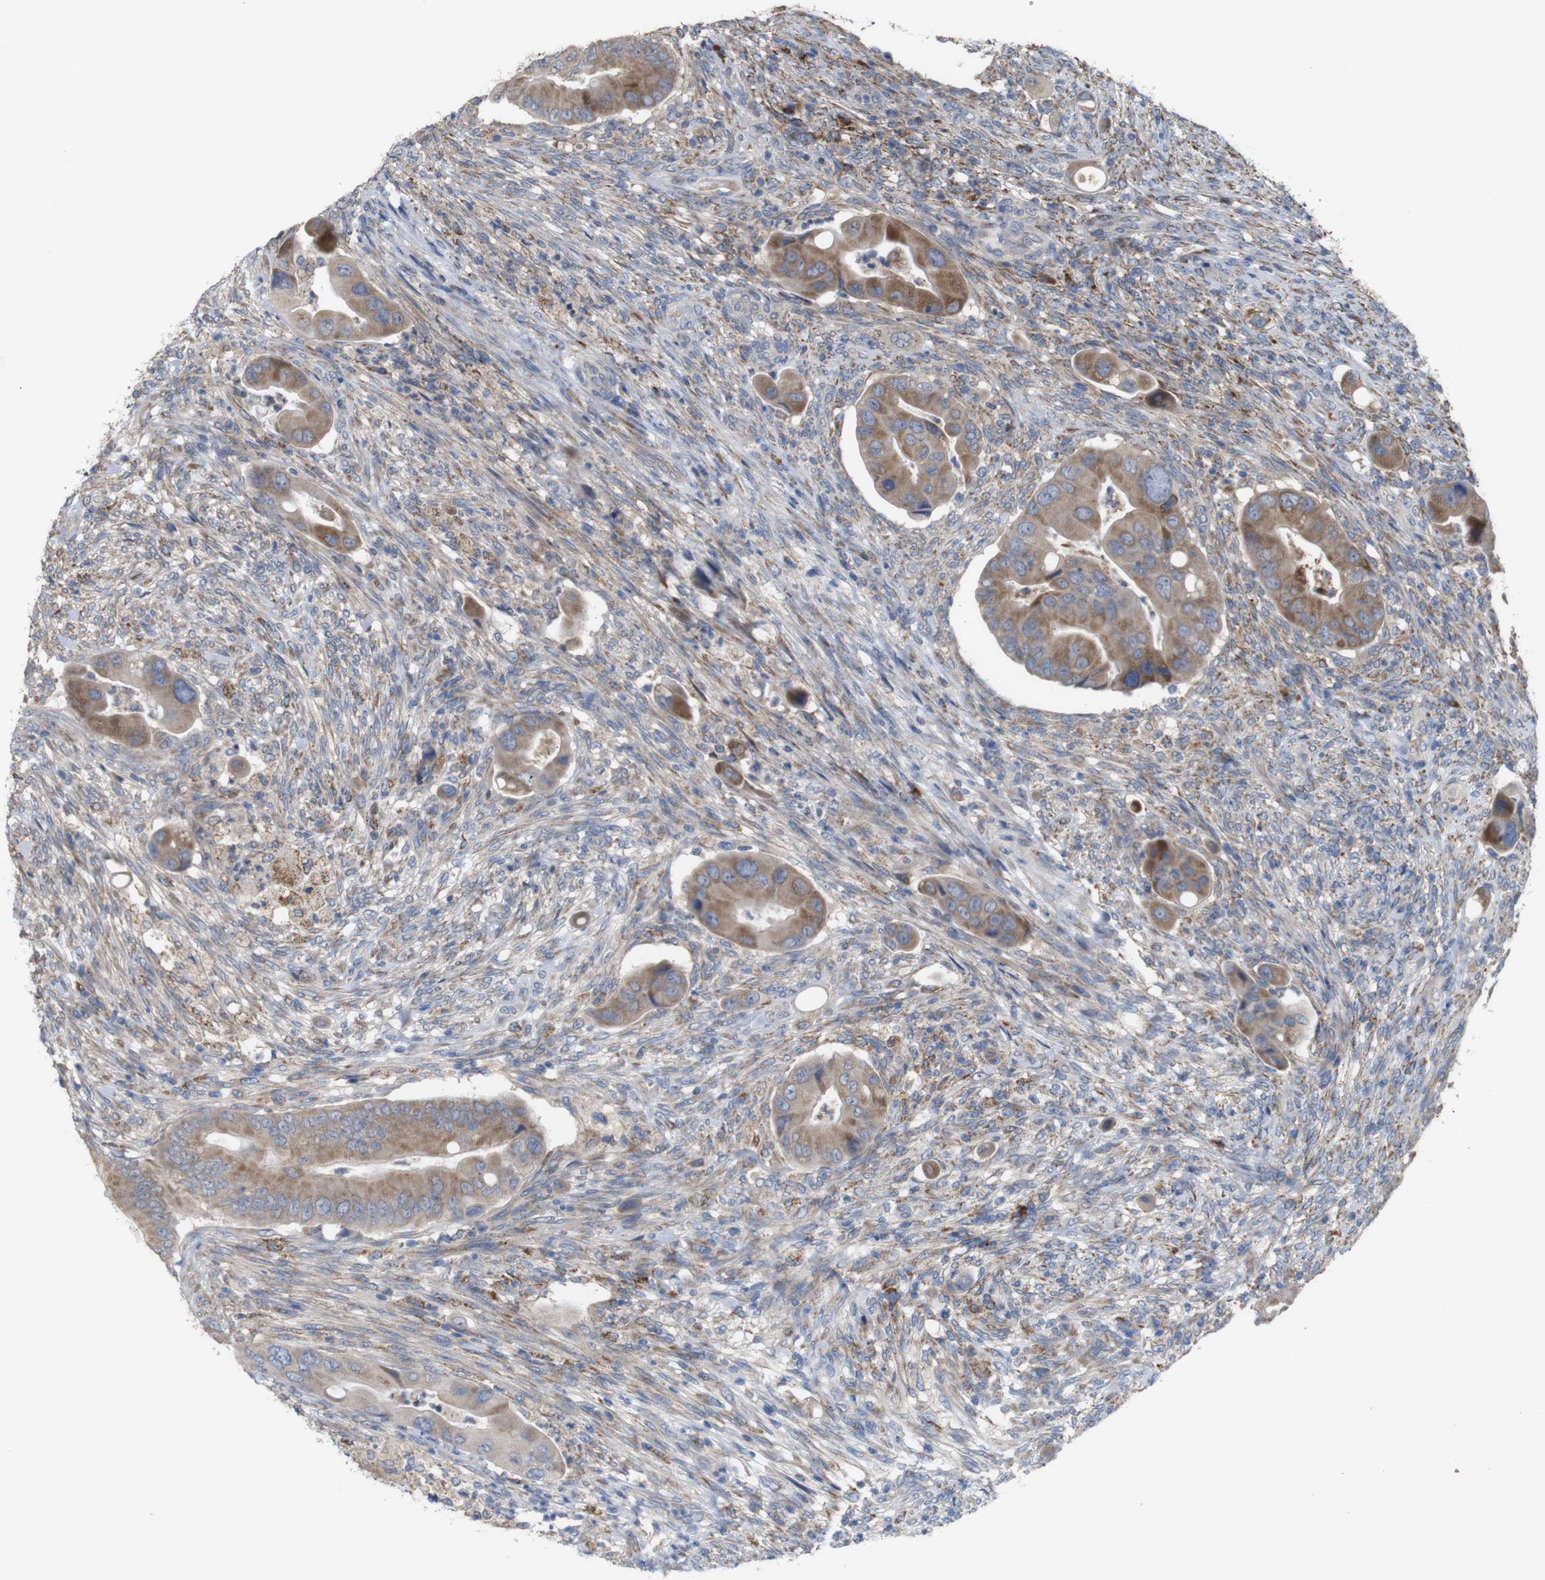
{"staining": {"intensity": "moderate", "quantity": ">75%", "location": "cytoplasmic/membranous"}, "tissue": "colorectal cancer", "cell_type": "Tumor cells", "image_type": "cancer", "snomed": [{"axis": "morphology", "description": "Adenocarcinoma, NOS"}, {"axis": "topography", "description": "Rectum"}], "caption": "This is an image of immunohistochemistry staining of adenocarcinoma (colorectal), which shows moderate staining in the cytoplasmic/membranous of tumor cells.", "gene": "PTPRR", "patient": {"sex": "female", "age": 57}}